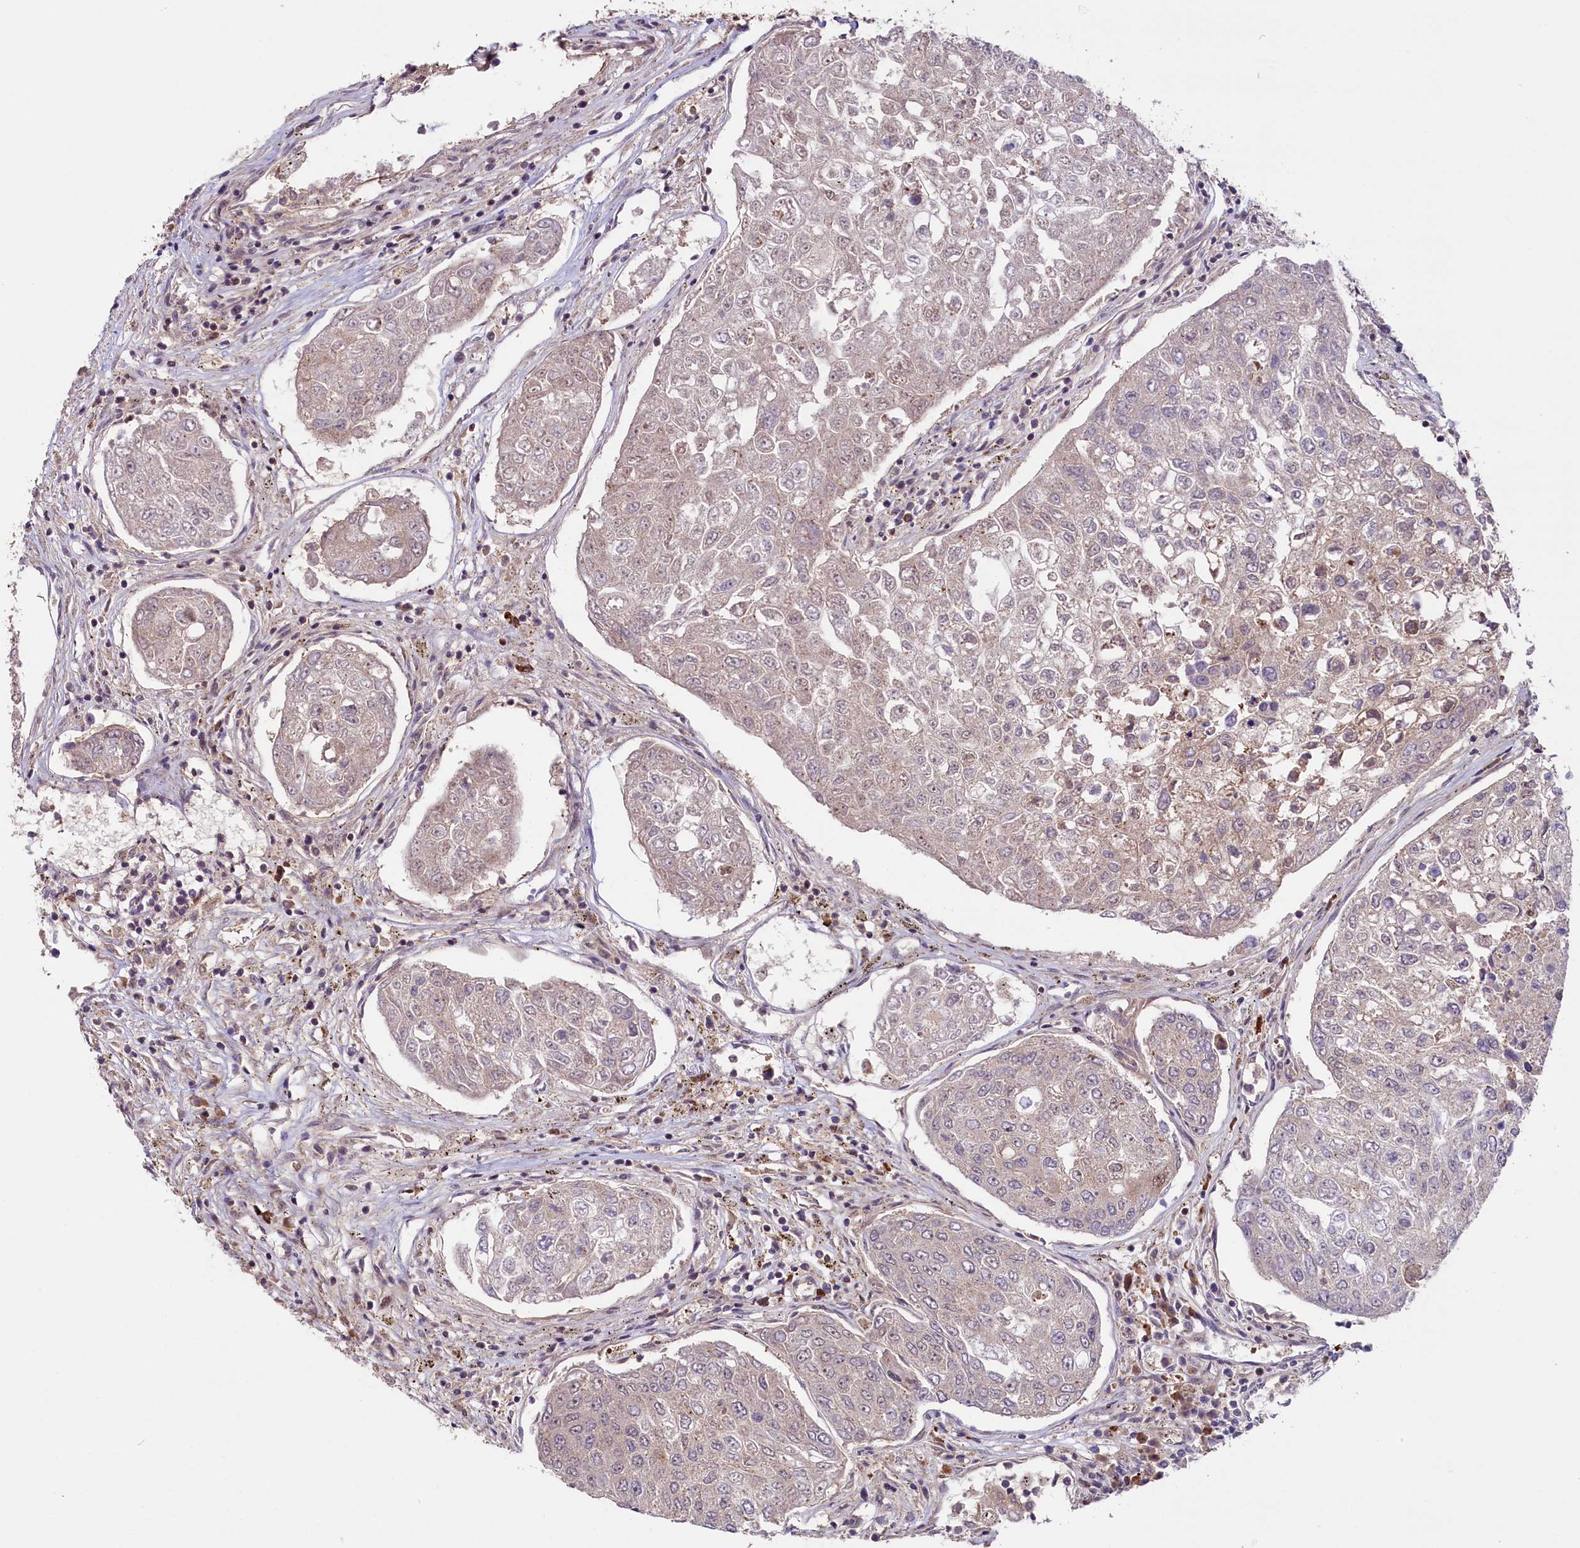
{"staining": {"intensity": "weak", "quantity": "<25%", "location": "nuclear"}, "tissue": "urothelial cancer", "cell_type": "Tumor cells", "image_type": "cancer", "snomed": [{"axis": "morphology", "description": "Urothelial carcinoma, High grade"}, {"axis": "topography", "description": "Lymph node"}, {"axis": "topography", "description": "Urinary bladder"}], "caption": "There is no significant positivity in tumor cells of urothelial cancer.", "gene": "RIC8A", "patient": {"sex": "male", "age": 51}}